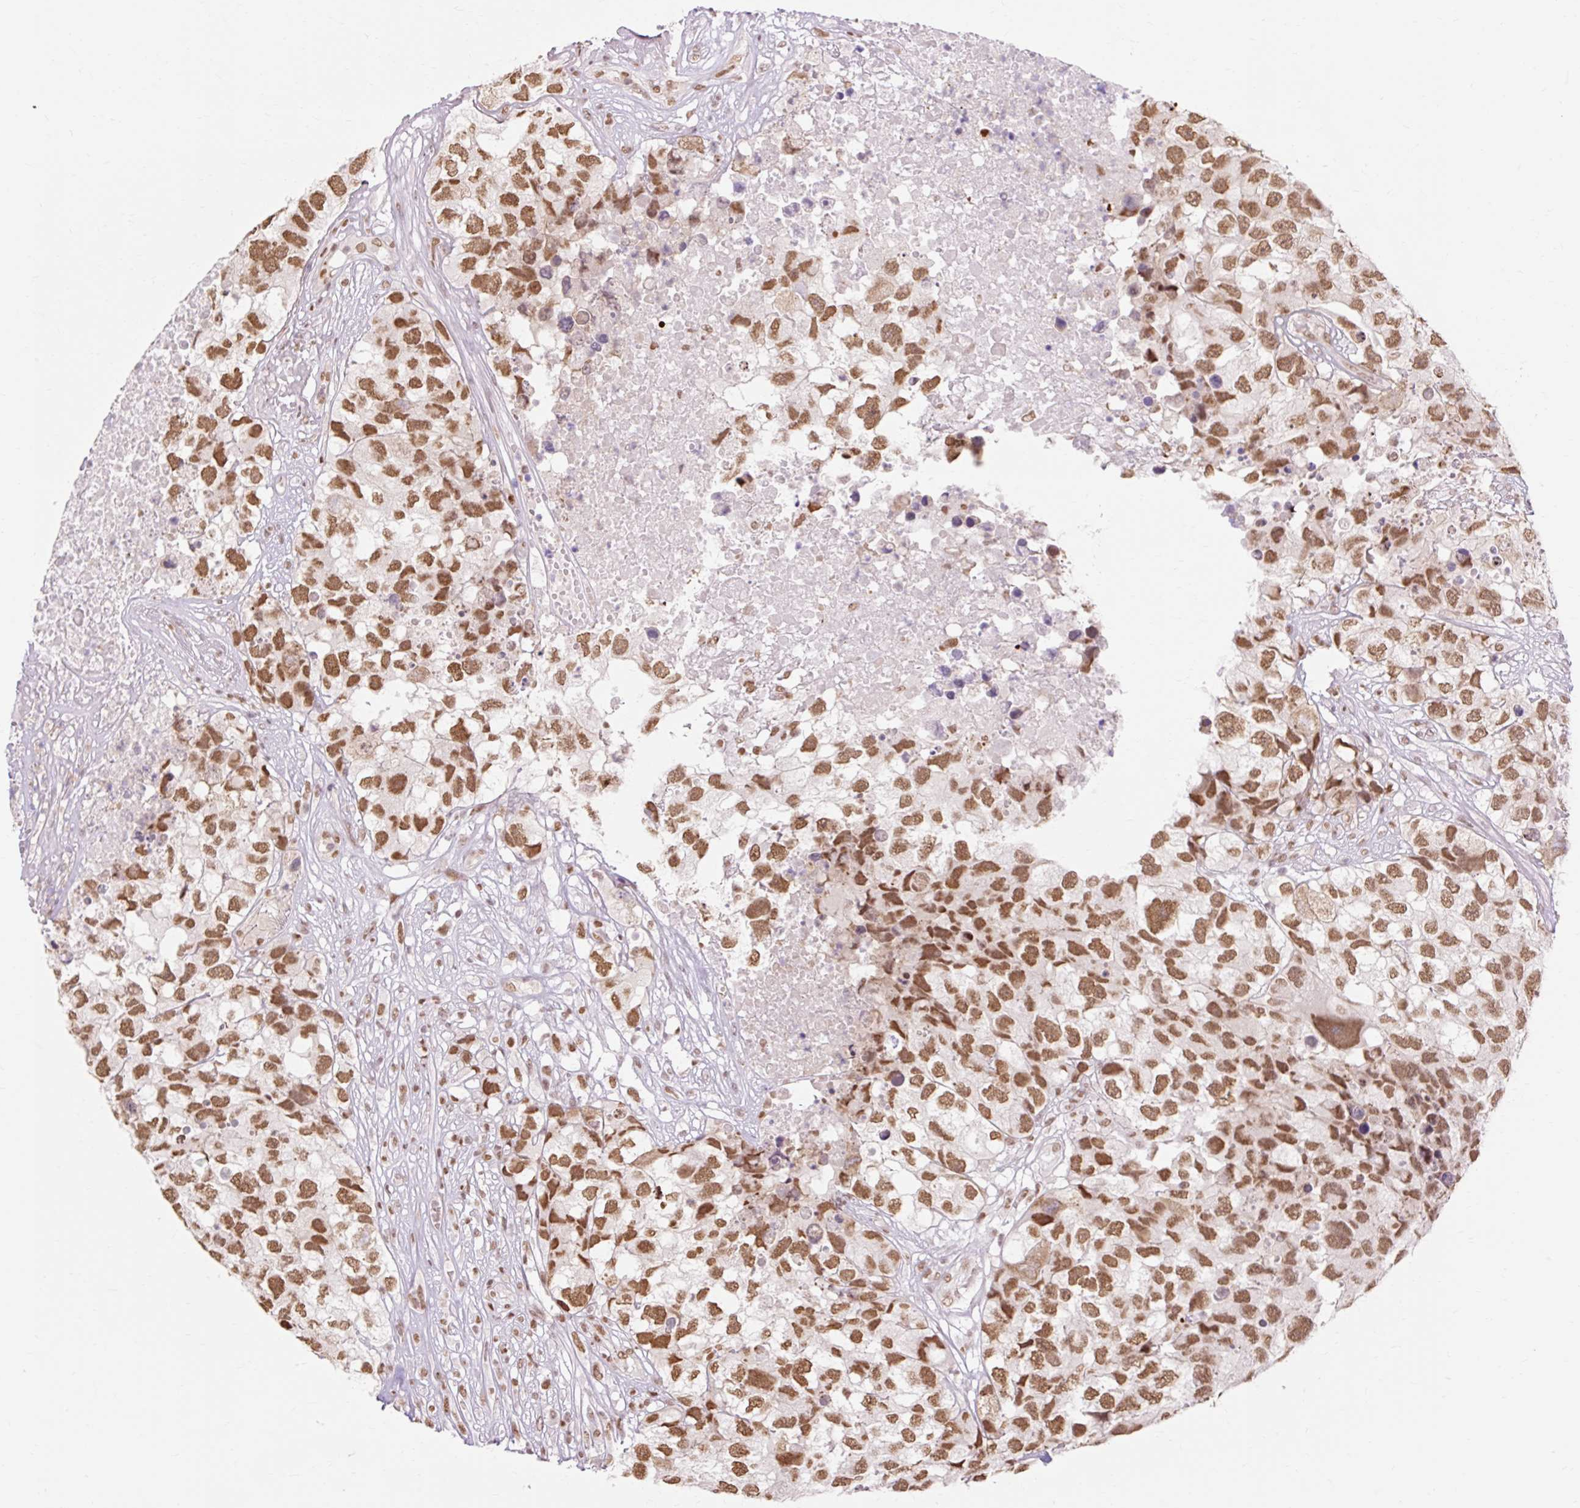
{"staining": {"intensity": "moderate", "quantity": ">75%", "location": "nuclear"}, "tissue": "testis cancer", "cell_type": "Tumor cells", "image_type": "cancer", "snomed": [{"axis": "morphology", "description": "Carcinoma, Embryonal, NOS"}, {"axis": "topography", "description": "Testis"}], "caption": "The photomicrograph displays staining of testis embryonal carcinoma, revealing moderate nuclear protein positivity (brown color) within tumor cells. Nuclei are stained in blue.", "gene": "NPIPB12", "patient": {"sex": "male", "age": 83}}